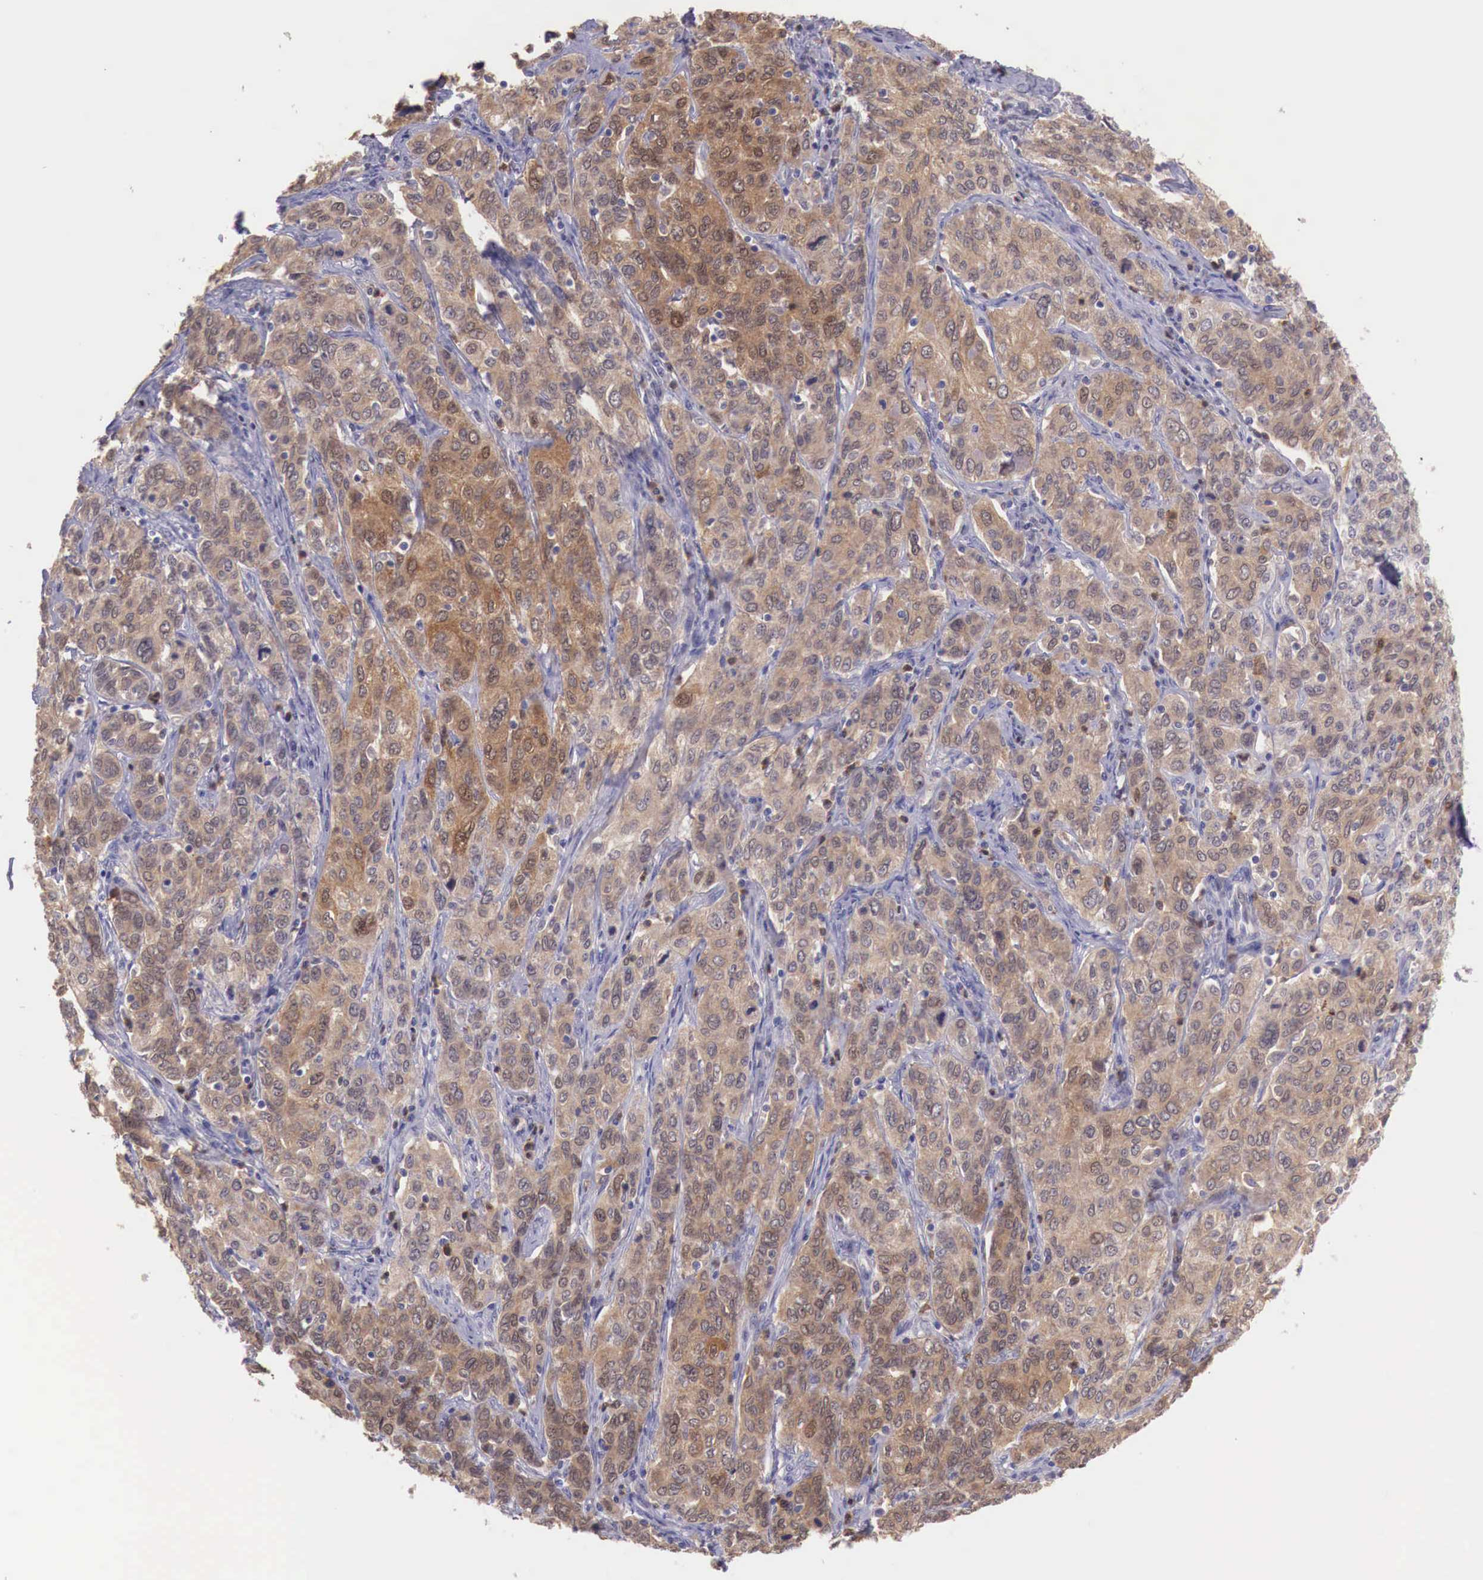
{"staining": {"intensity": "moderate", "quantity": ">75%", "location": "cytoplasmic/membranous"}, "tissue": "cervical cancer", "cell_type": "Tumor cells", "image_type": "cancer", "snomed": [{"axis": "morphology", "description": "Squamous cell carcinoma, NOS"}, {"axis": "topography", "description": "Cervix"}], "caption": "Human squamous cell carcinoma (cervical) stained for a protein (brown) exhibits moderate cytoplasmic/membranous positive staining in about >75% of tumor cells.", "gene": "GAB2", "patient": {"sex": "female", "age": 38}}